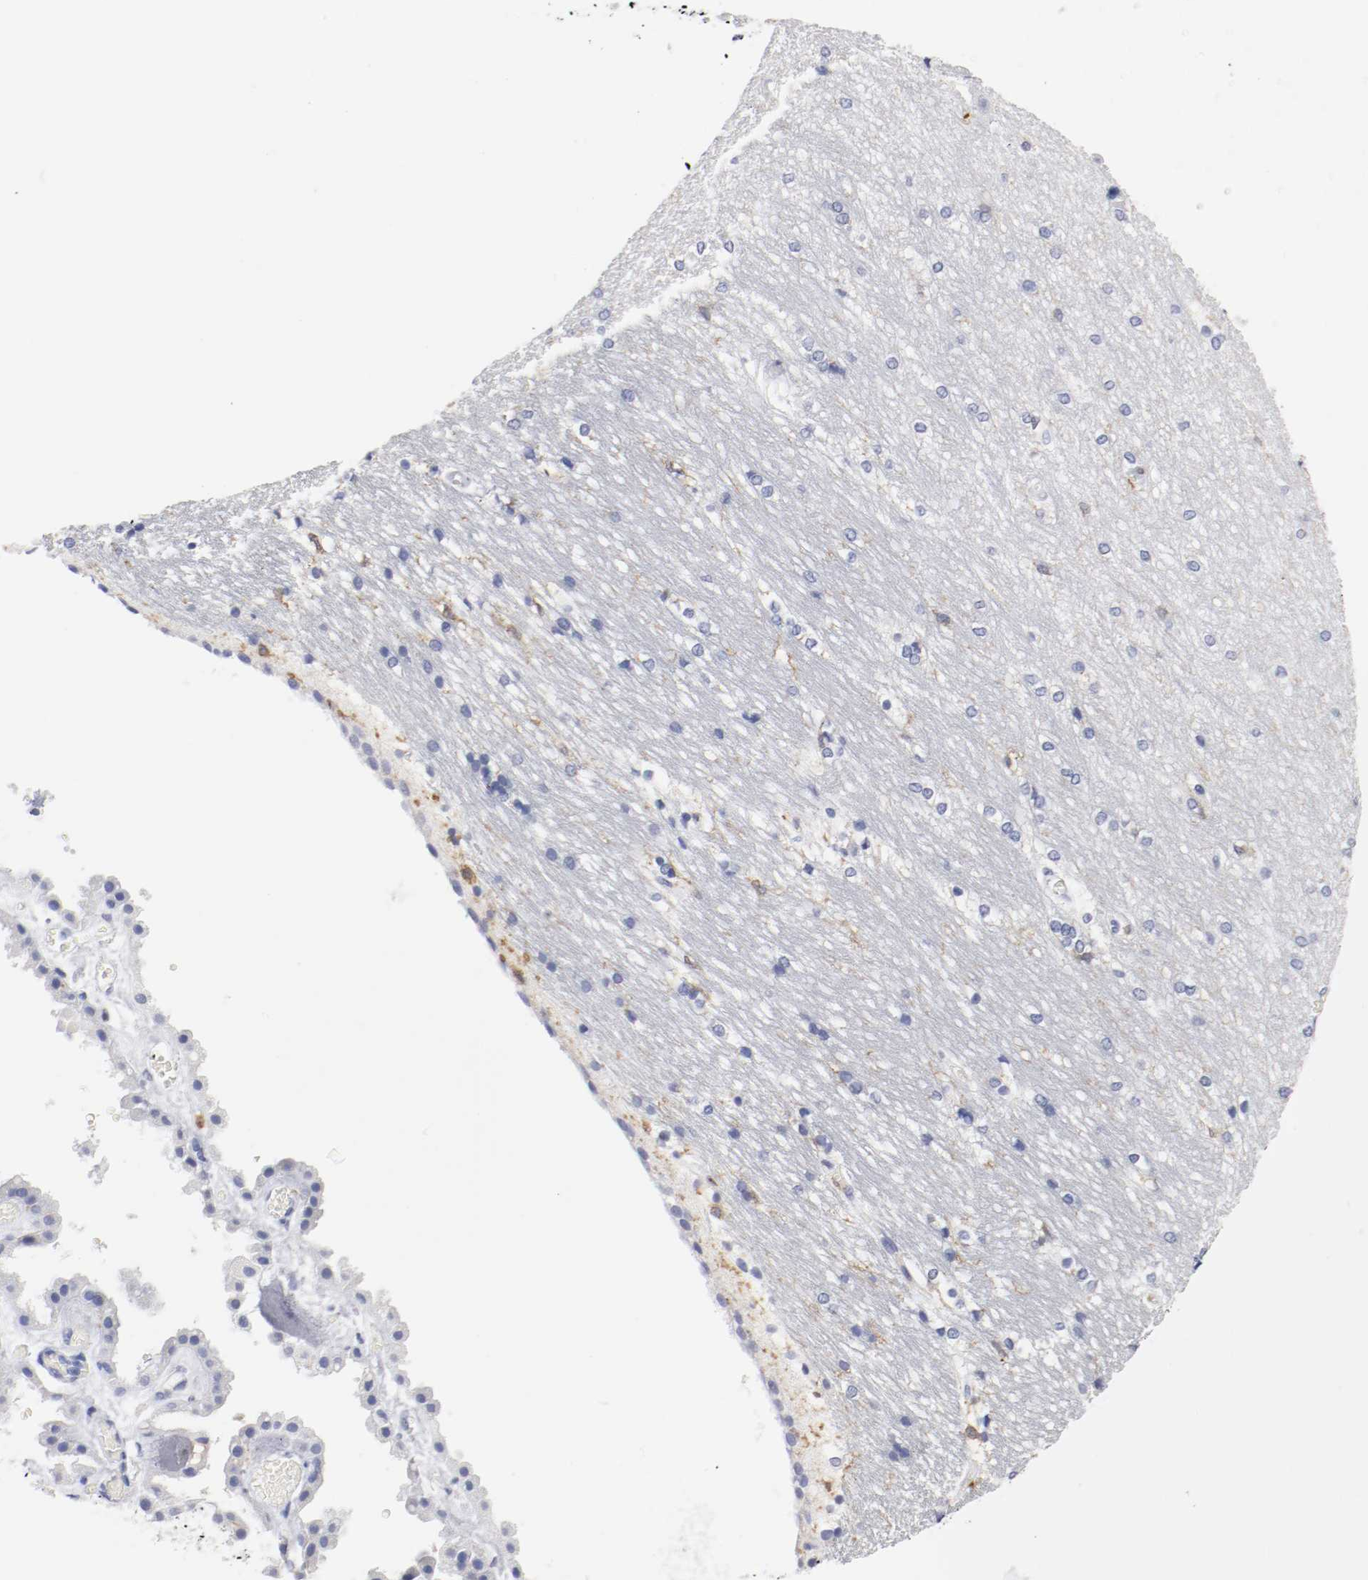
{"staining": {"intensity": "negative", "quantity": "none", "location": "none"}, "tissue": "hippocampus", "cell_type": "Glial cells", "image_type": "normal", "snomed": [{"axis": "morphology", "description": "Normal tissue, NOS"}, {"axis": "topography", "description": "Hippocampus"}], "caption": "Protein analysis of normal hippocampus displays no significant expression in glial cells.", "gene": "ITGAX", "patient": {"sex": "female", "age": 19}}